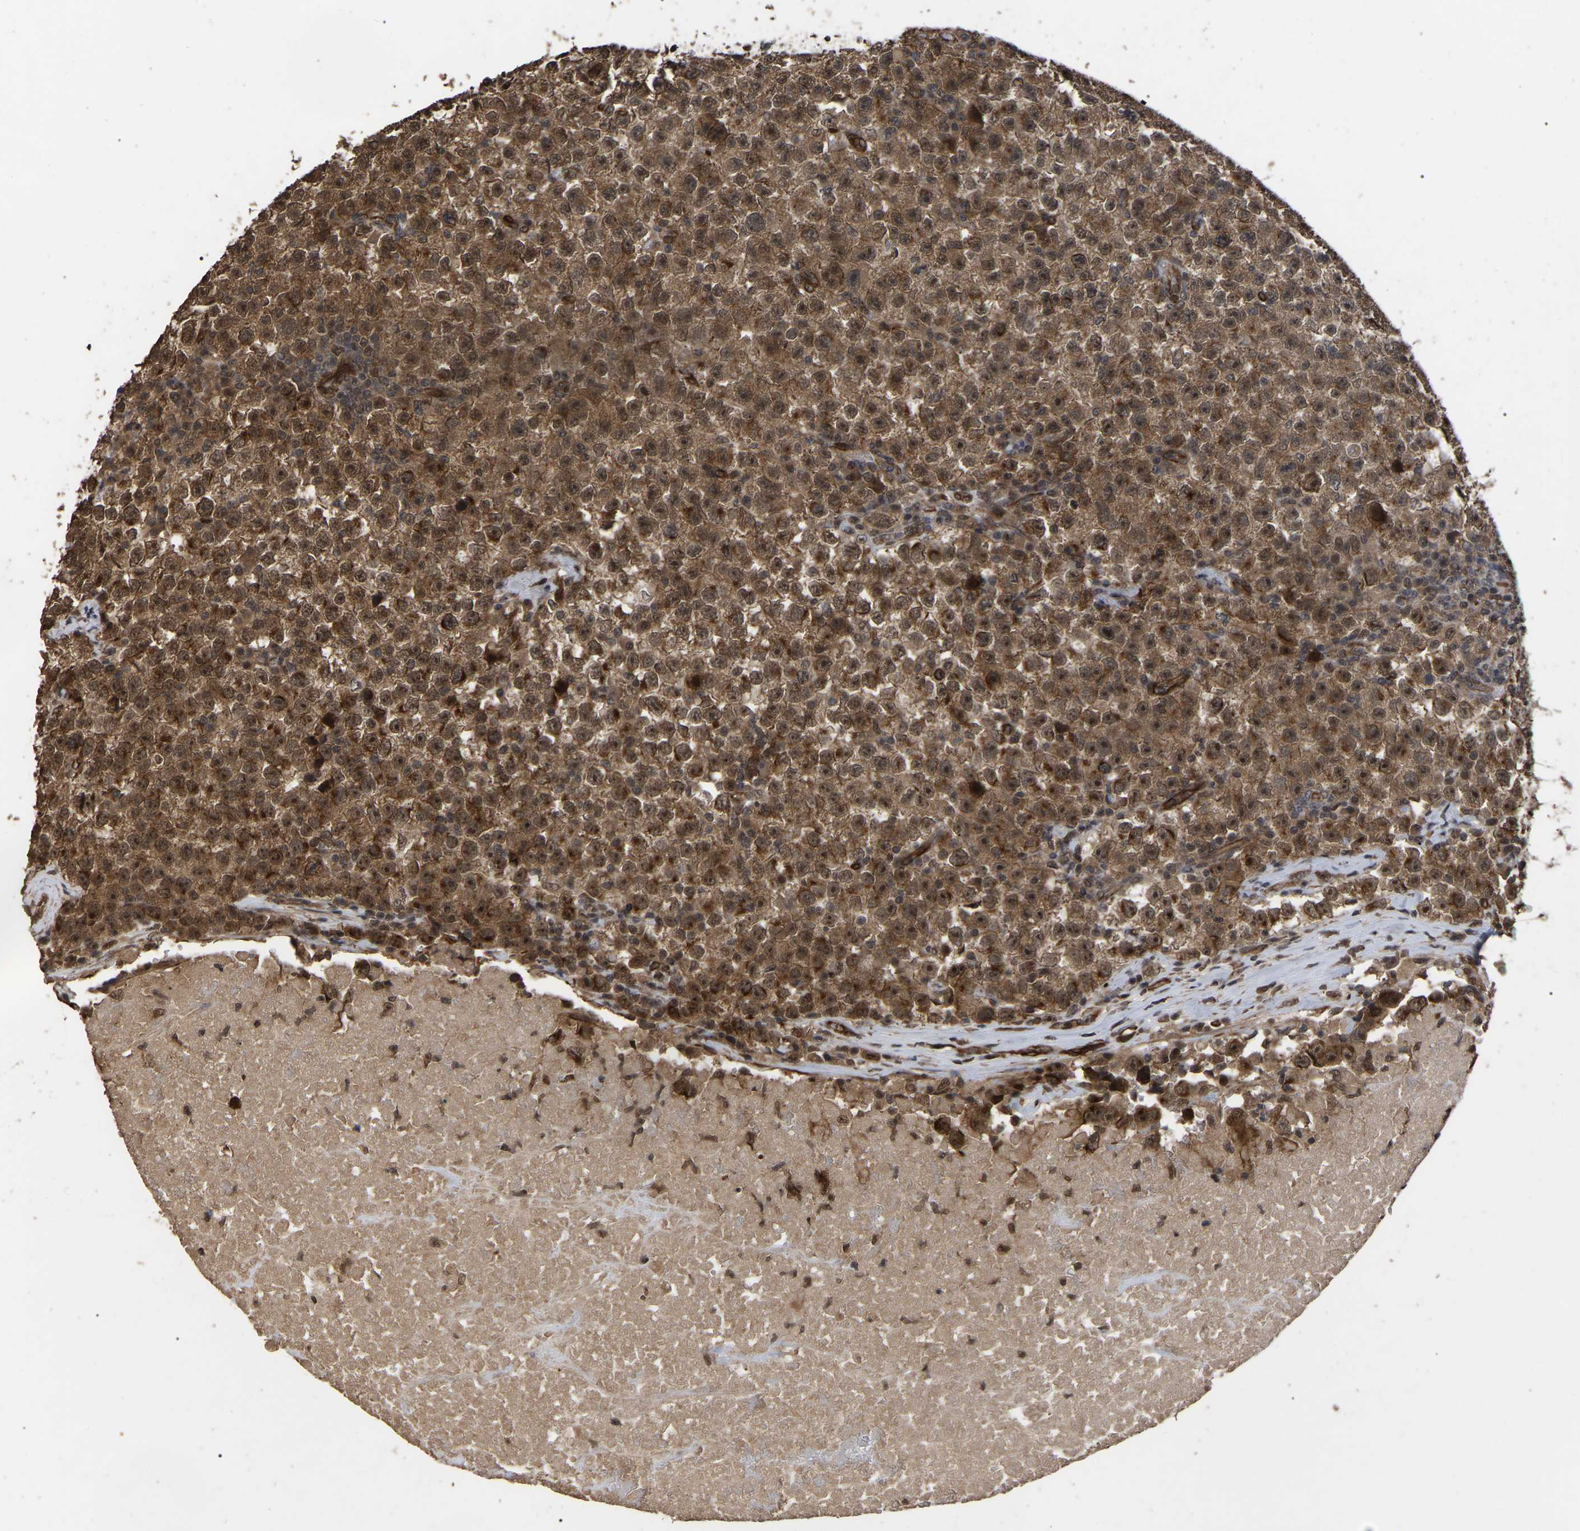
{"staining": {"intensity": "moderate", "quantity": ">75%", "location": "cytoplasmic/membranous,nuclear"}, "tissue": "testis cancer", "cell_type": "Tumor cells", "image_type": "cancer", "snomed": [{"axis": "morphology", "description": "Seminoma, NOS"}, {"axis": "topography", "description": "Testis"}], "caption": "A histopathology image showing moderate cytoplasmic/membranous and nuclear positivity in about >75% of tumor cells in testis seminoma, as visualized by brown immunohistochemical staining.", "gene": "FAM161B", "patient": {"sex": "male", "age": 22}}